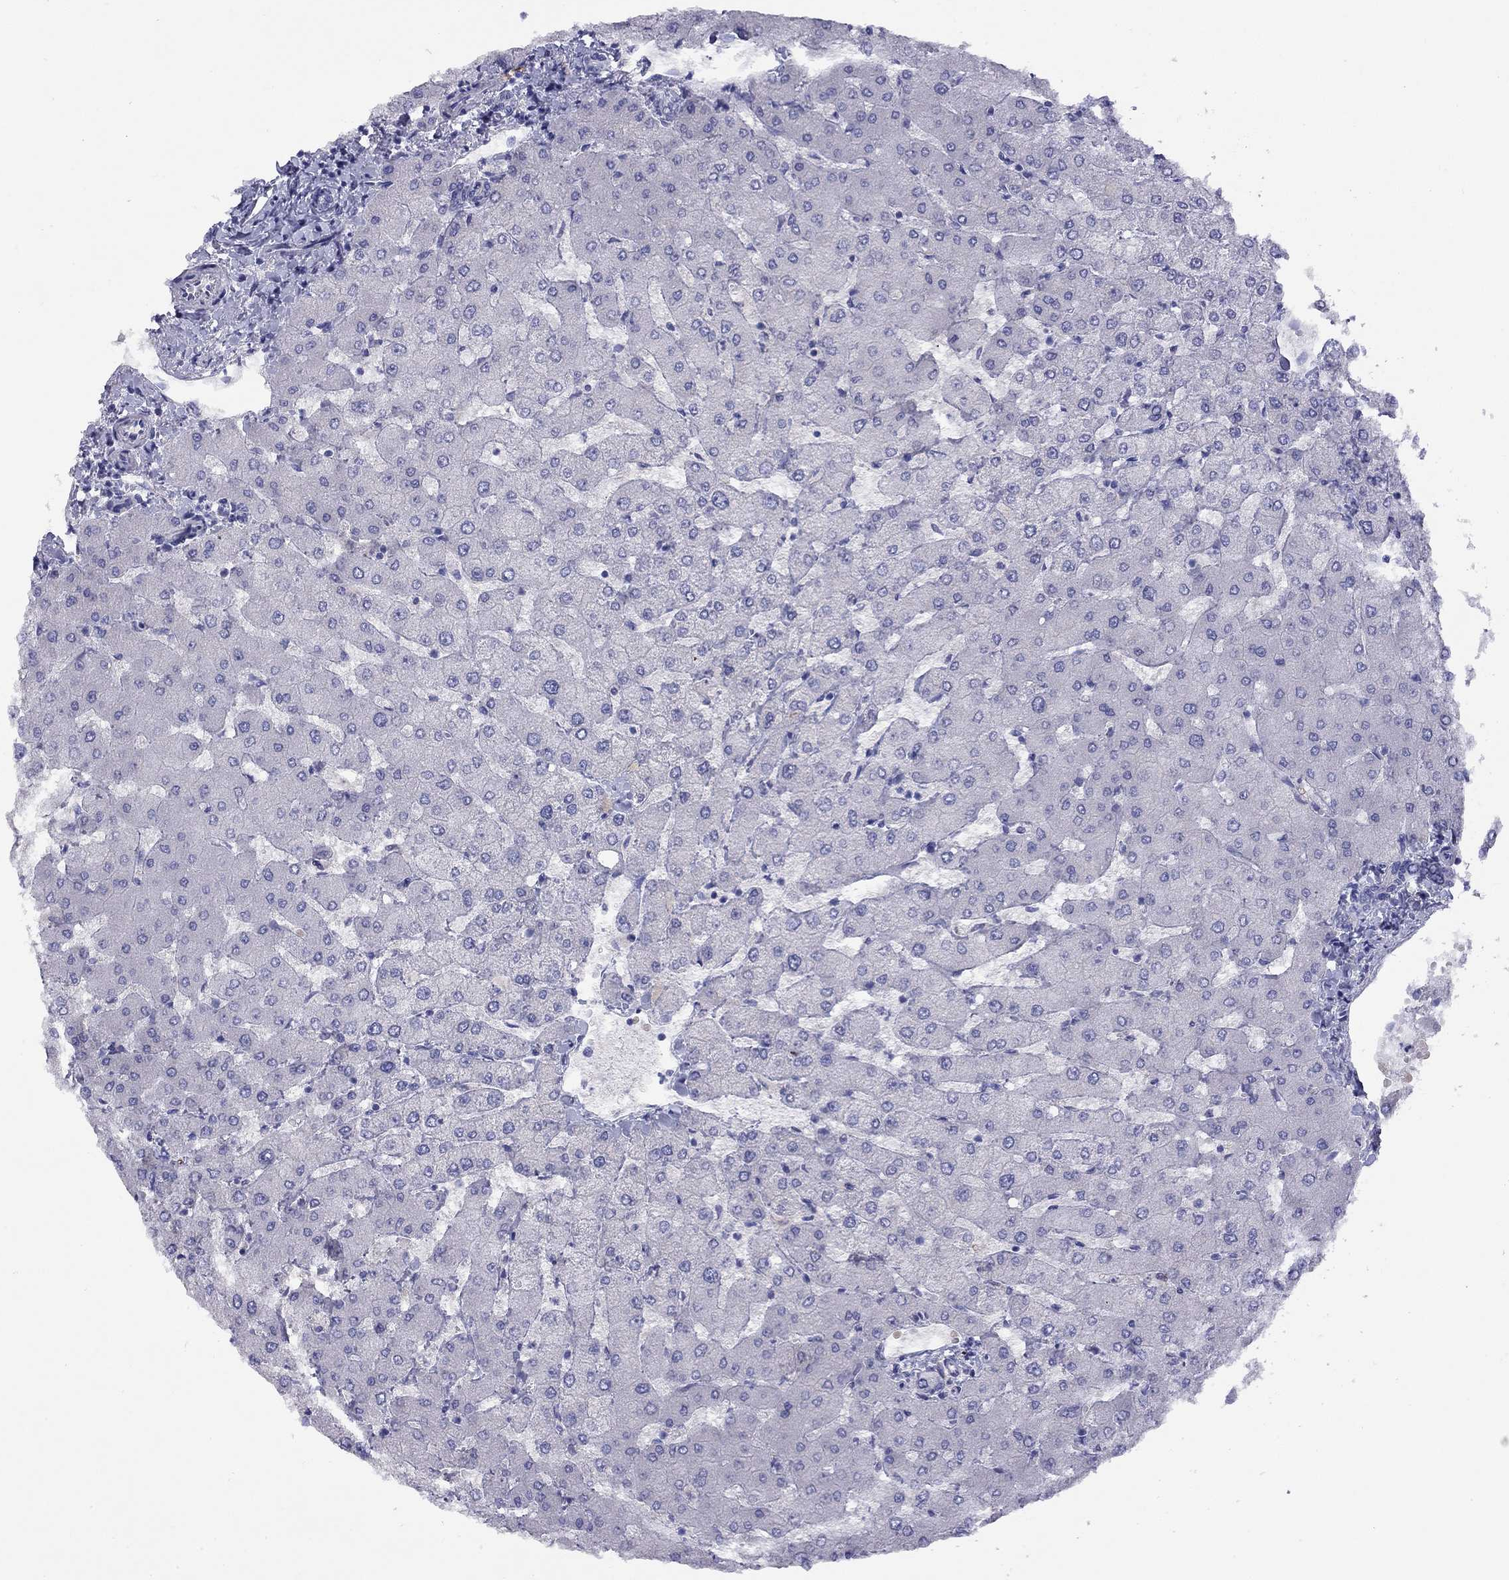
{"staining": {"intensity": "negative", "quantity": "none", "location": "none"}, "tissue": "liver", "cell_type": "Cholangiocytes", "image_type": "normal", "snomed": [{"axis": "morphology", "description": "Normal tissue, NOS"}, {"axis": "topography", "description": "Liver"}], "caption": "Micrograph shows no protein expression in cholangiocytes of normal liver. The staining was performed using DAB to visualize the protein expression in brown, while the nuclei were stained in blue with hematoxylin (Magnification: 20x).", "gene": "CPNE4", "patient": {"sex": "female", "age": 54}}